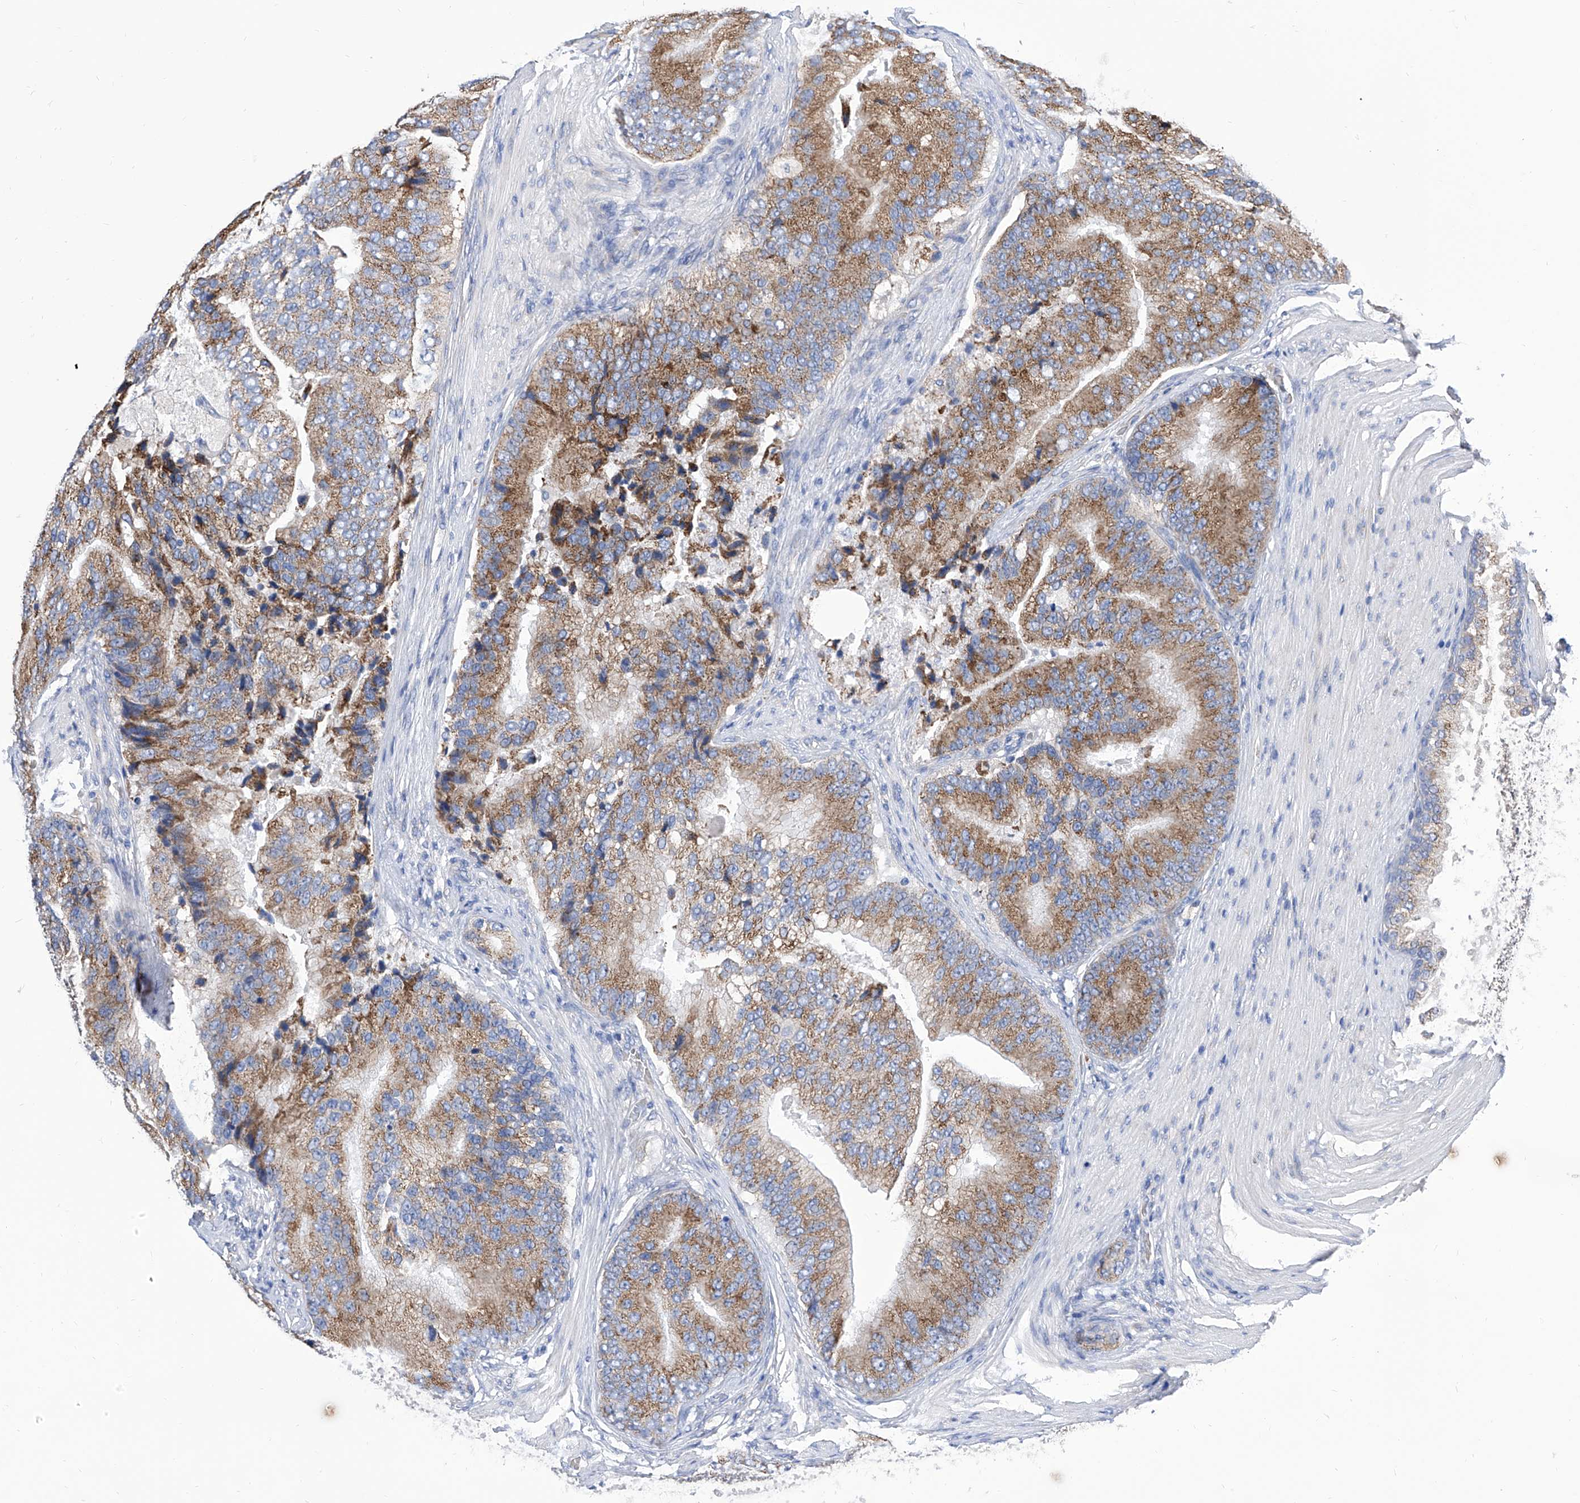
{"staining": {"intensity": "moderate", "quantity": ">75%", "location": "cytoplasmic/membranous"}, "tissue": "prostate cancer", "cell_type": "Tumor cells", "image_type": "cancer", "snomed": [{"axis": "morphology", "description": "Adenocarcinoma, High grade"}, {"axis": "topography", "description": "Prostate"}], "caption": "This image demonstrates immunohistochemistry staining of human prostate cancer, with medium moderate cytoplasmic/membranous staining in approximately >75% of tumor cells.", "gene": "TJAP1", "patient": {"sex": "male", "age": 70}}